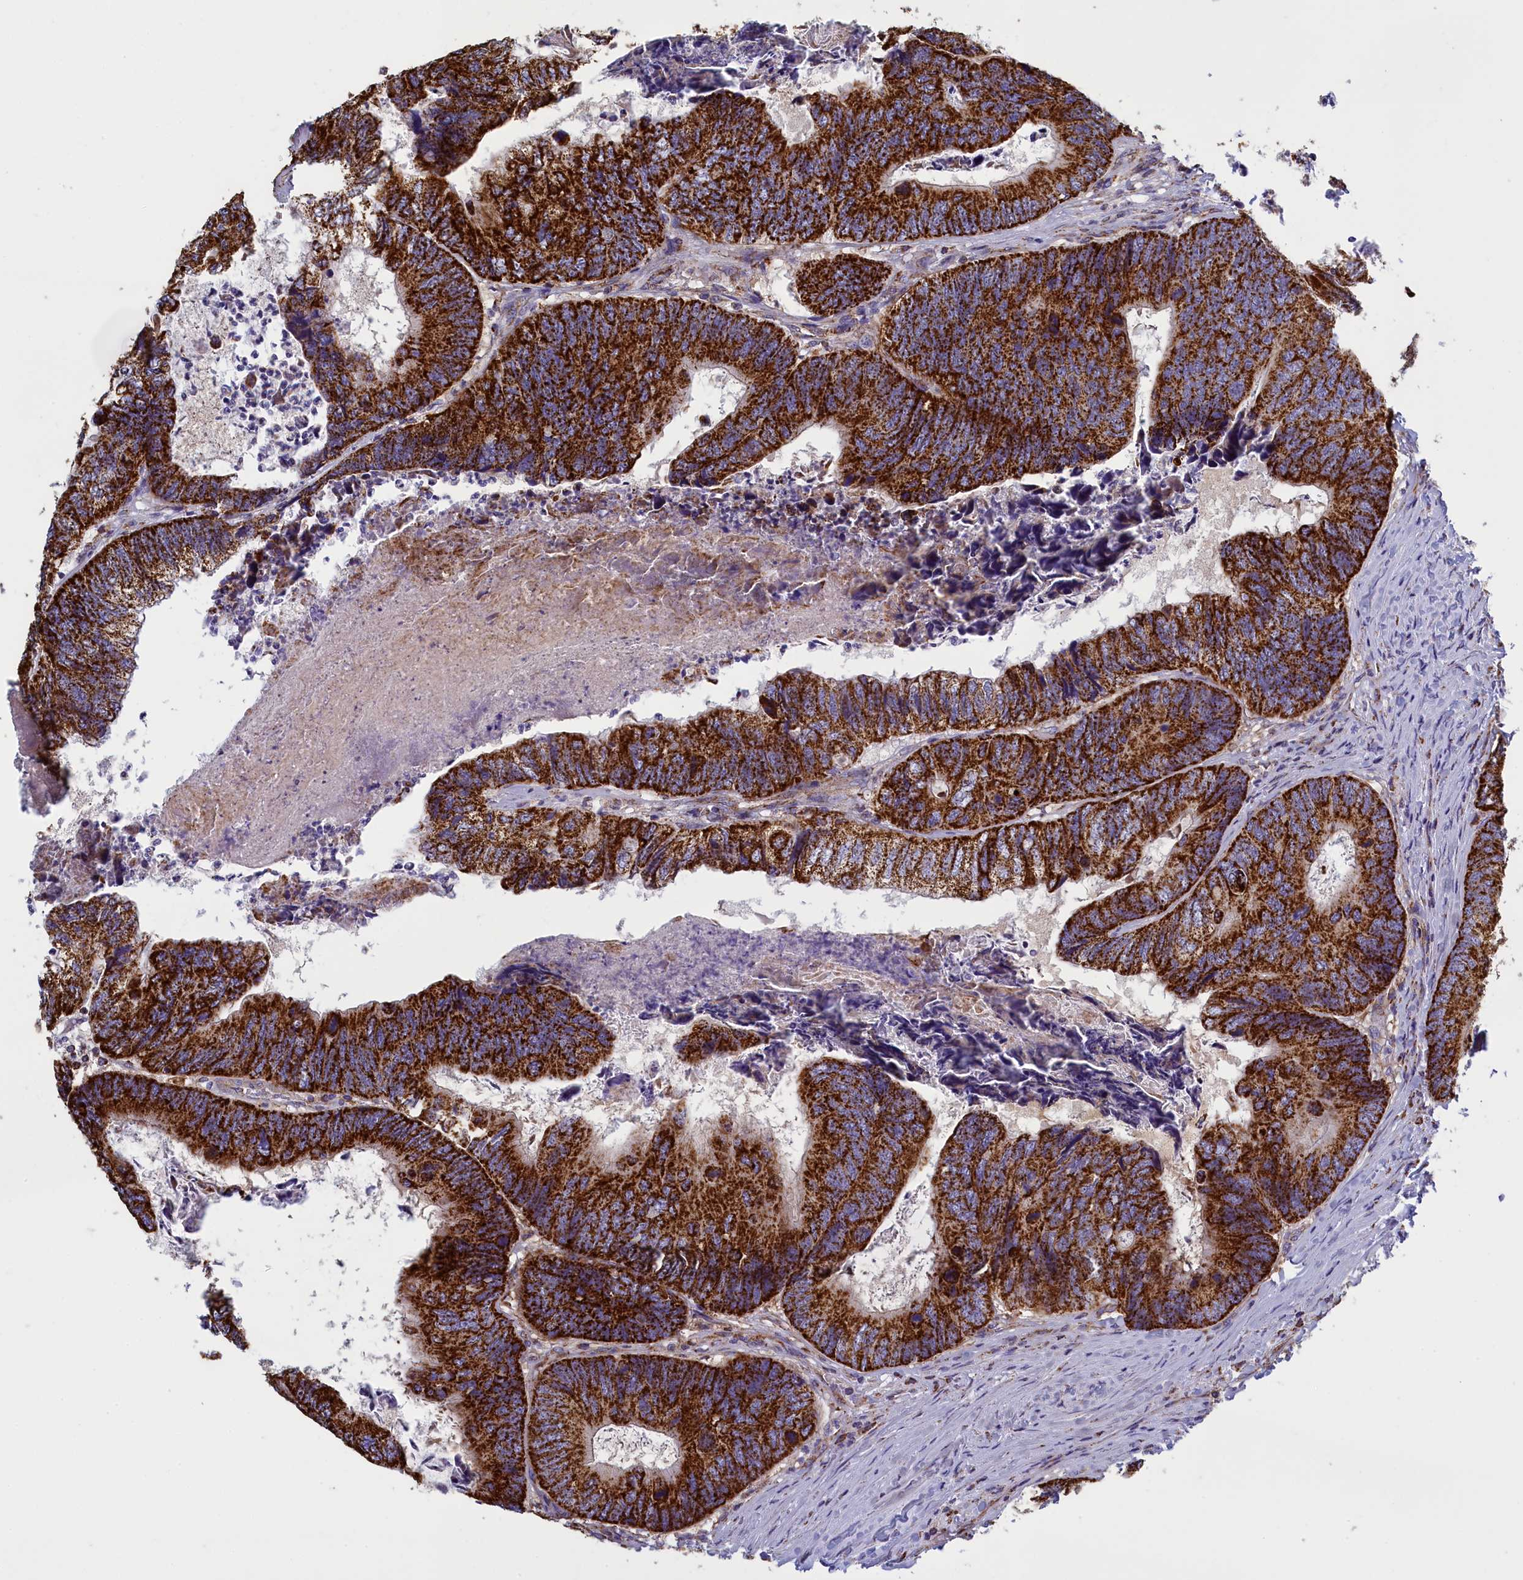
{"staining": {"intensity": "strong", "quantity": ">75%", "location": "cytoplasmic/membranous"}, "tissue": "colorectal cancer", "cell_type": "Tumor cells", "image_type": "cancer", "snomed": [{"axis": "morphology", "description": "Adenocarcinoma, NOS"}, {"axis": "topography", "description": "Colon"}], "caption": "Protein expression by IHC shows strong cytoplasmic/membranous positivity in approximately >75% of tumor cells in colorectal cancer (adenocarcinoma). The staining was performed using DAB (3,3'-diaminobenzidine) to visualize the protein expression in brown, while the nuclei were stained in blue with hematoxylin (Magnification: 20x).", "gene": "IFT122", "patient": {"sex": "female", "age": 67}}